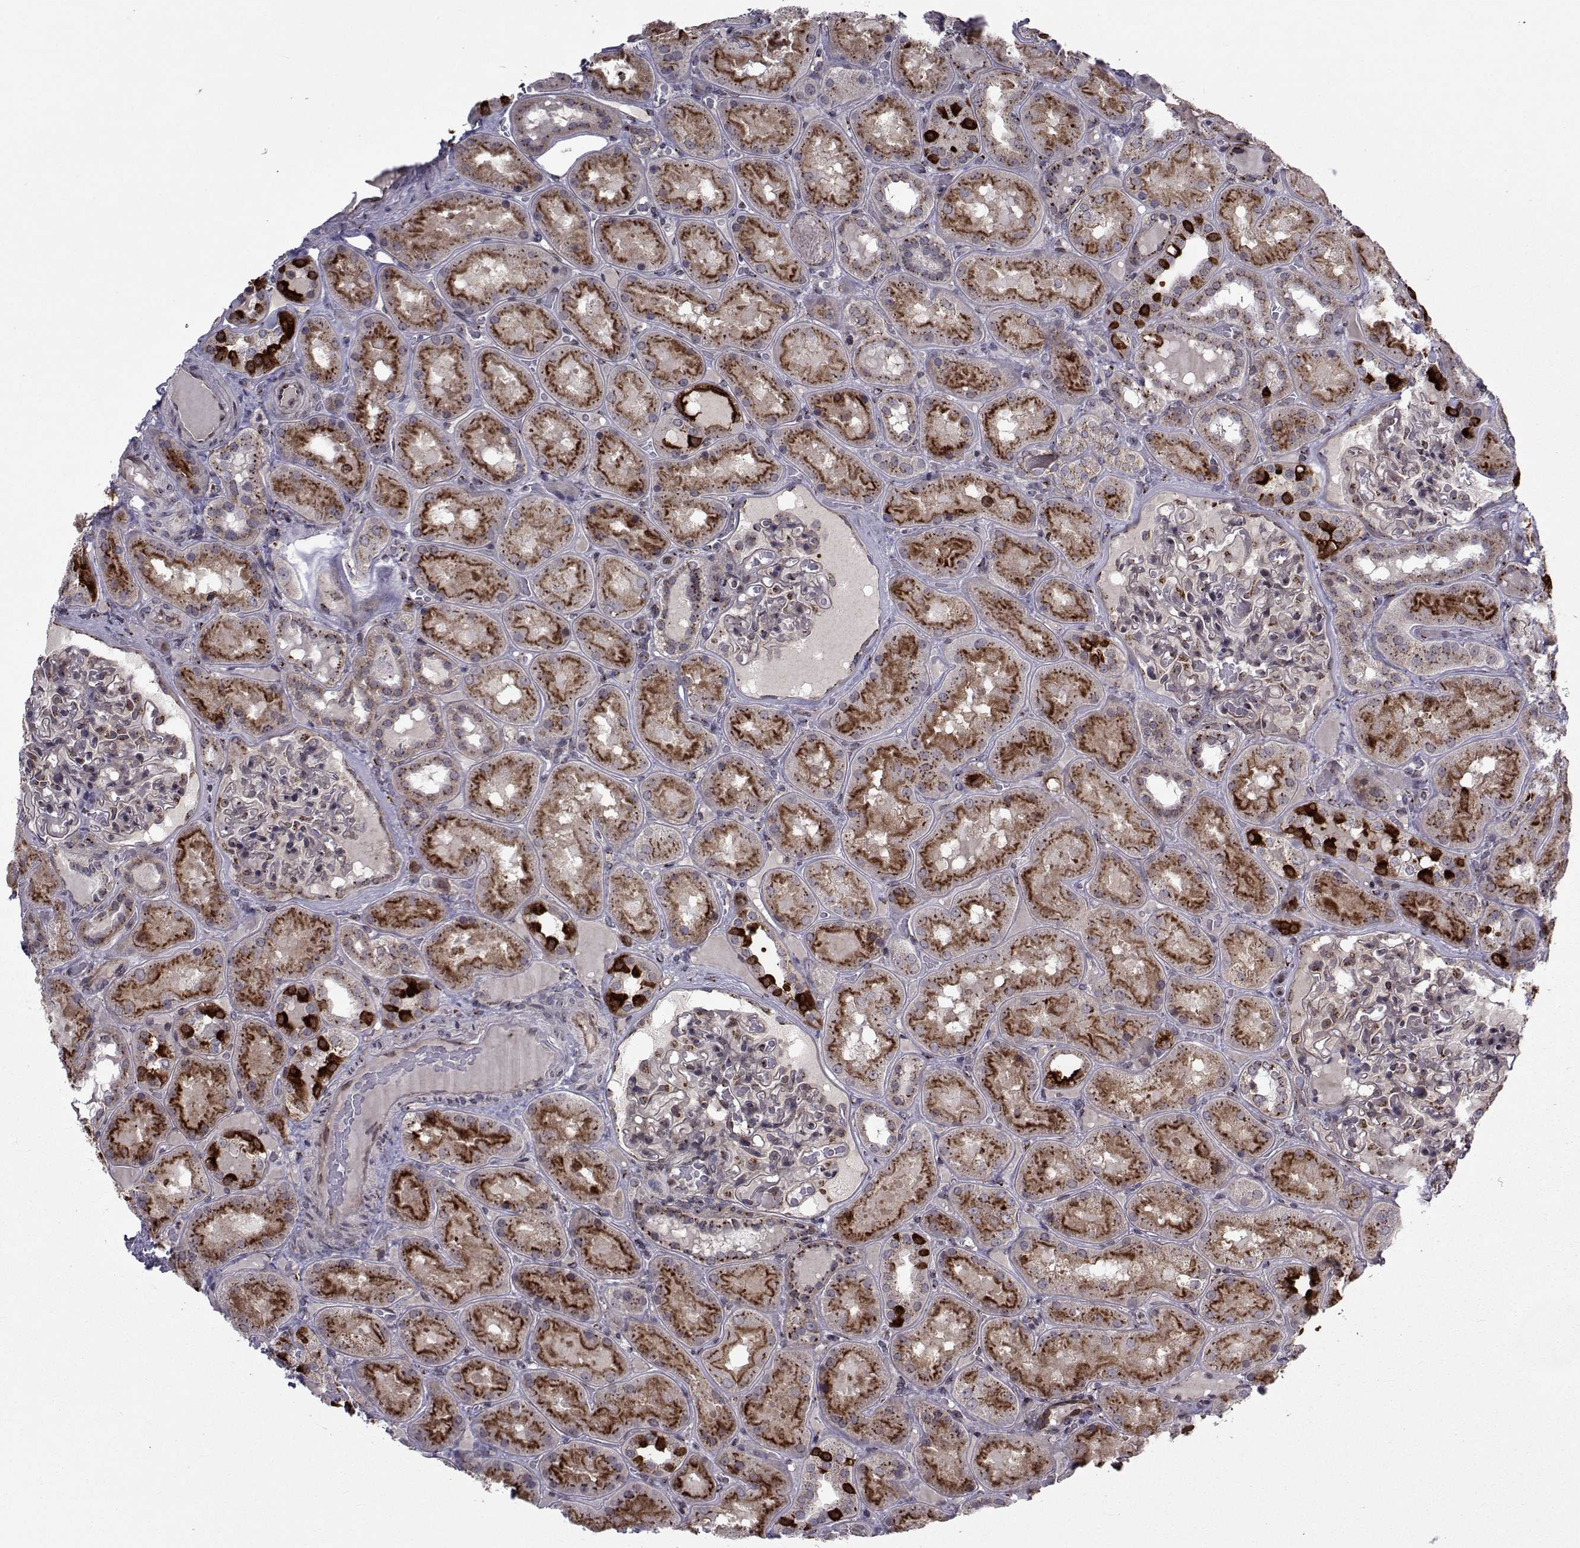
{"staining": {"intensity": "moderate", "quantity": "<25%", "location": "cytoplasmic/membranous"}, "tissue": "kidney", "cell_type": "Cells in glomeruli", "image_type": "normal", "snomed": [{"axis": "morphology", "description": "Normal tissue, NOS"}, {"axis": "topography", "description": "Kidney"}], "caption": "Protein staining by IHC shows moderate cytoplasmic/membranous staining in approximately <25% of cells in glomeruli in normal kidney.", "gene": "ATP6V1C2", "patient": {"sex": "male", "age": 73}}